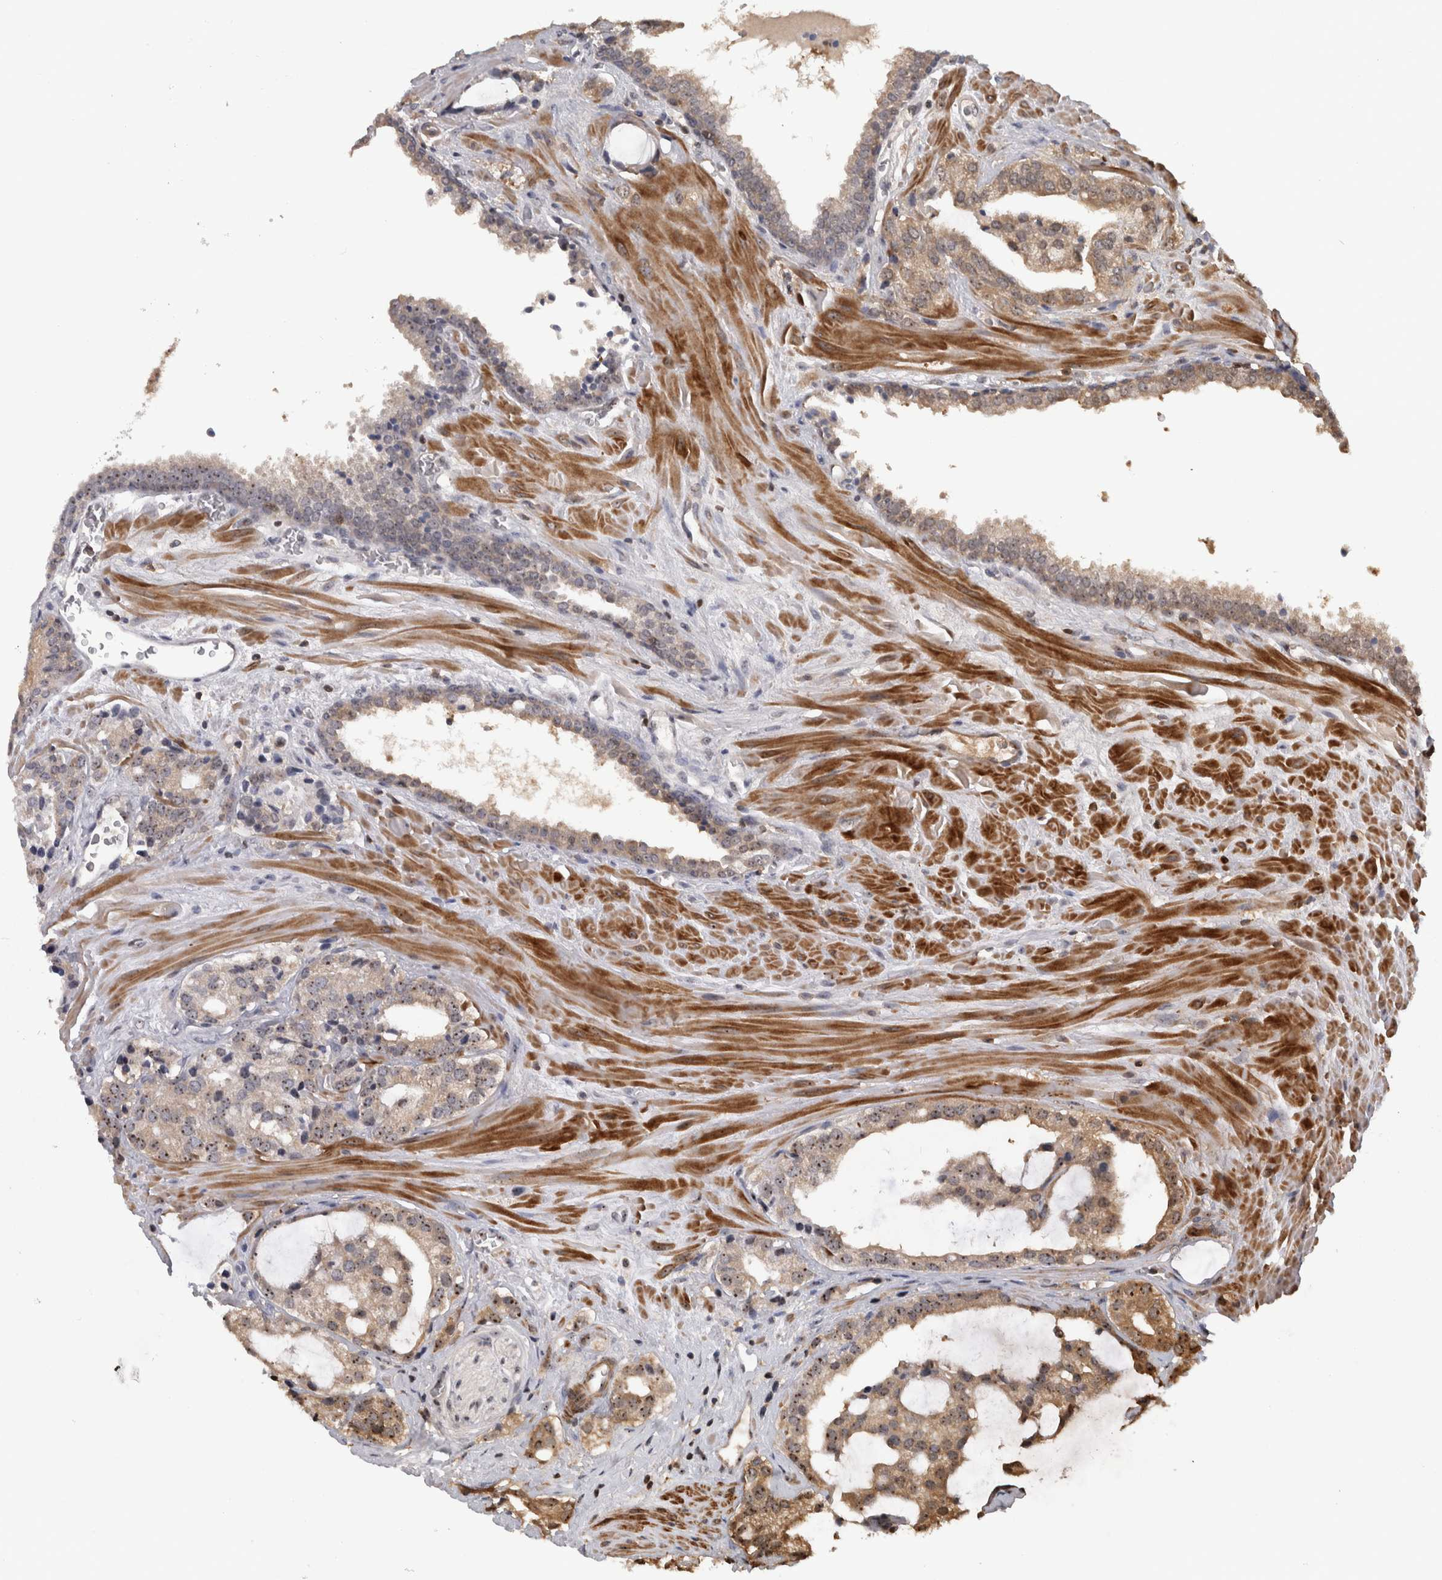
{"staining": {"intensity": "moderate", "quantity": "<25%", "location": "cytoplasmic/membranous,nuclear"}, "tissue": "prostate cancer", "cell_type": "Tumor cells", "image_type": "cancer", "snomed": [{"axis": "morphology", "description": "Adenocarcinoma, High grade"}, {"axis": "topography", "description": "Prostate"}], "caption": "Immunohistochemistry image of human prostate cancer stained for a protein (brown), which demonstrates low levels of moderate cytoplasmic/membranous and nuclear positivity in about <25% of tumor cells.", "gene": "TDRD7", "patient": {"sex": "male", "age": 66}}